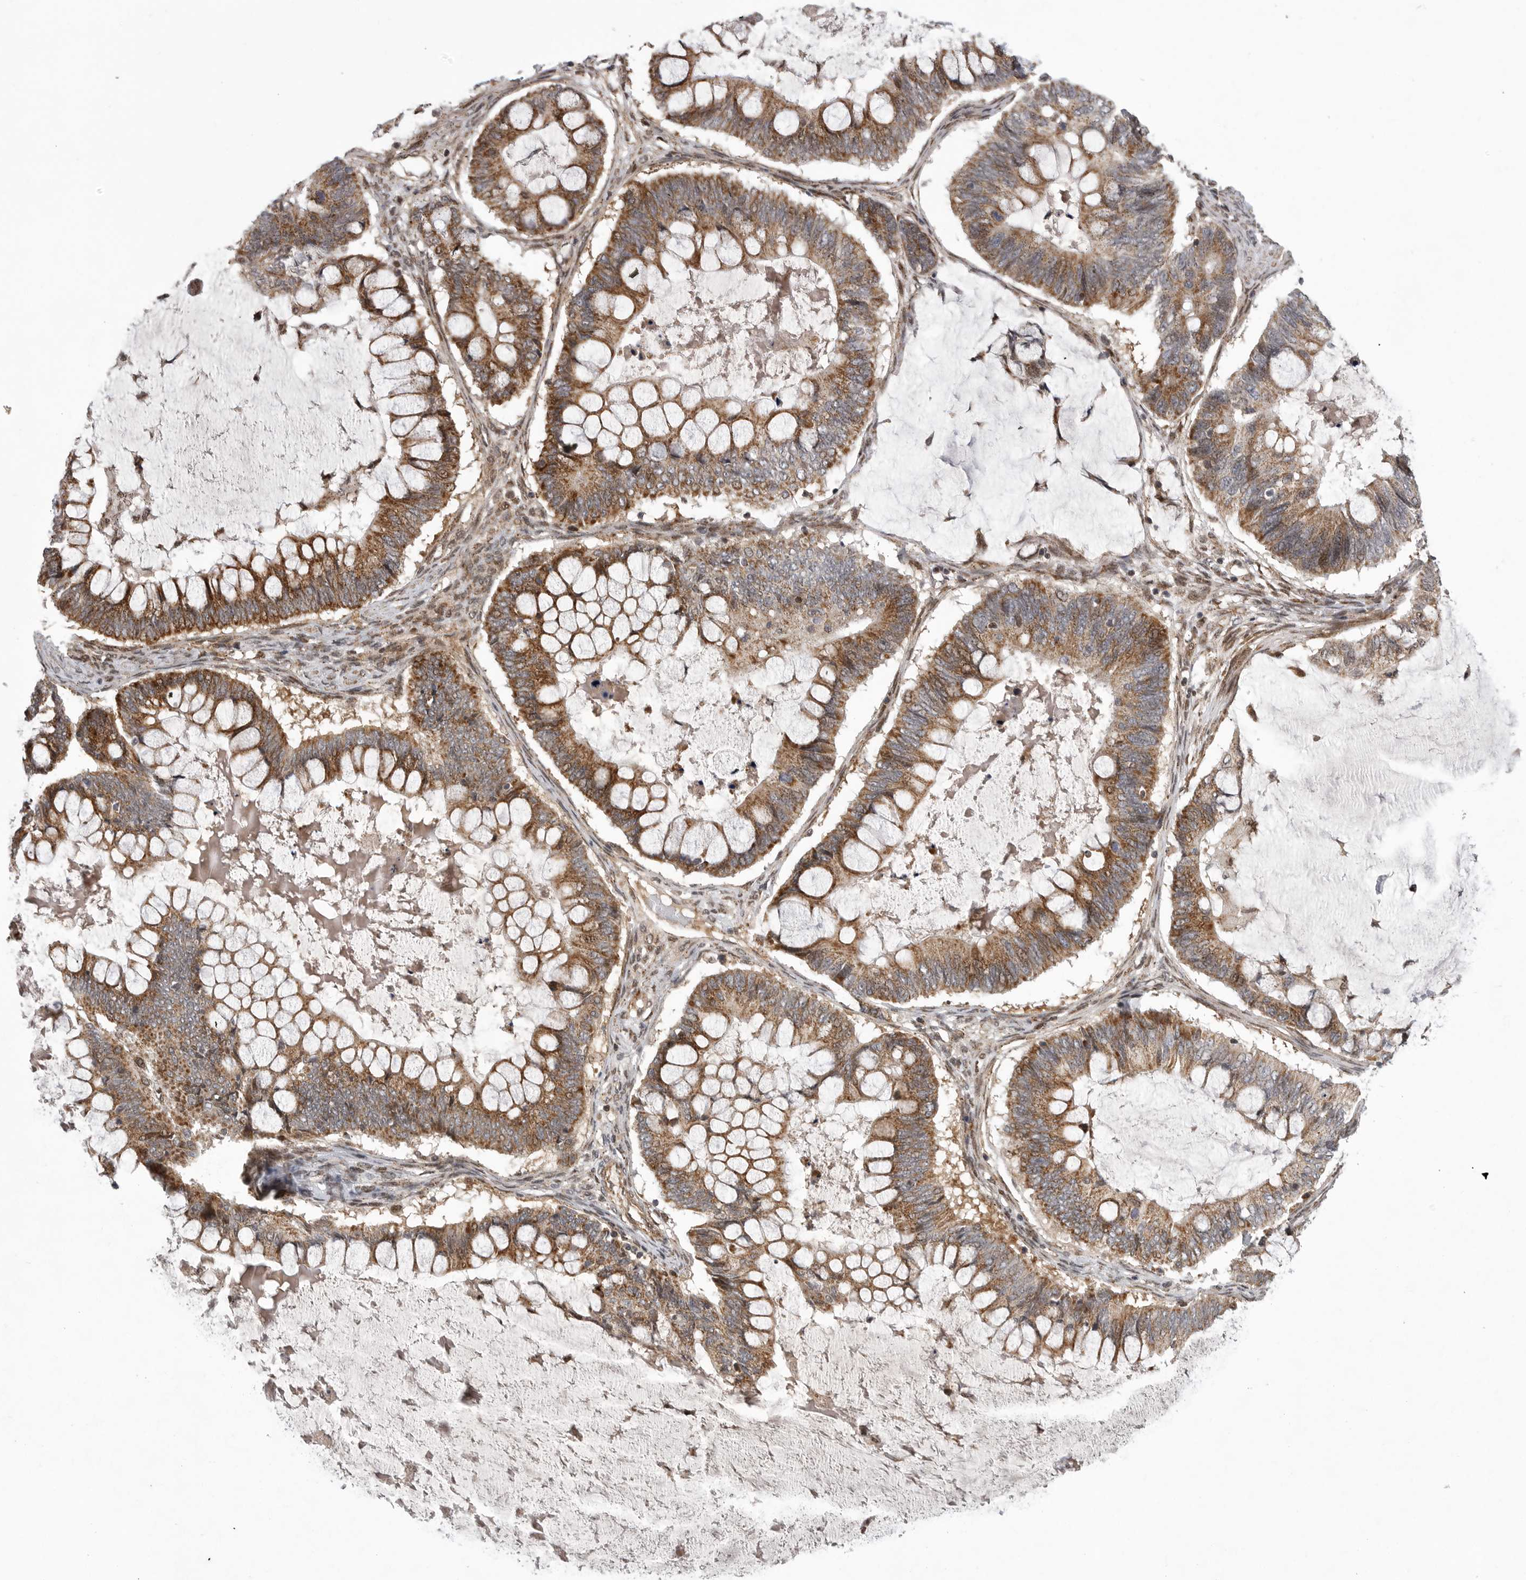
{"staining": {"intensity": "moderate", "quantity": ">75%", "location": "cytoplasmic/membranous"}, "tissue": "ovarian cancer", "cell_type": "Tumor cells", "image_type": "cancer", "snomed": [{"axis": "morphology", "description": "Cystadenocarcinoma, mucinous, NOS"}, {"axis": "topography", "description": "Ovary"}], "caption": "Tumor cells demonstrate moderate cytoplasmic/membranous staining in approximately >75% of cells in ovarian cancer.", "gene": "TMPRSS11F", "patient": {"sex": "female", "age": 61}}